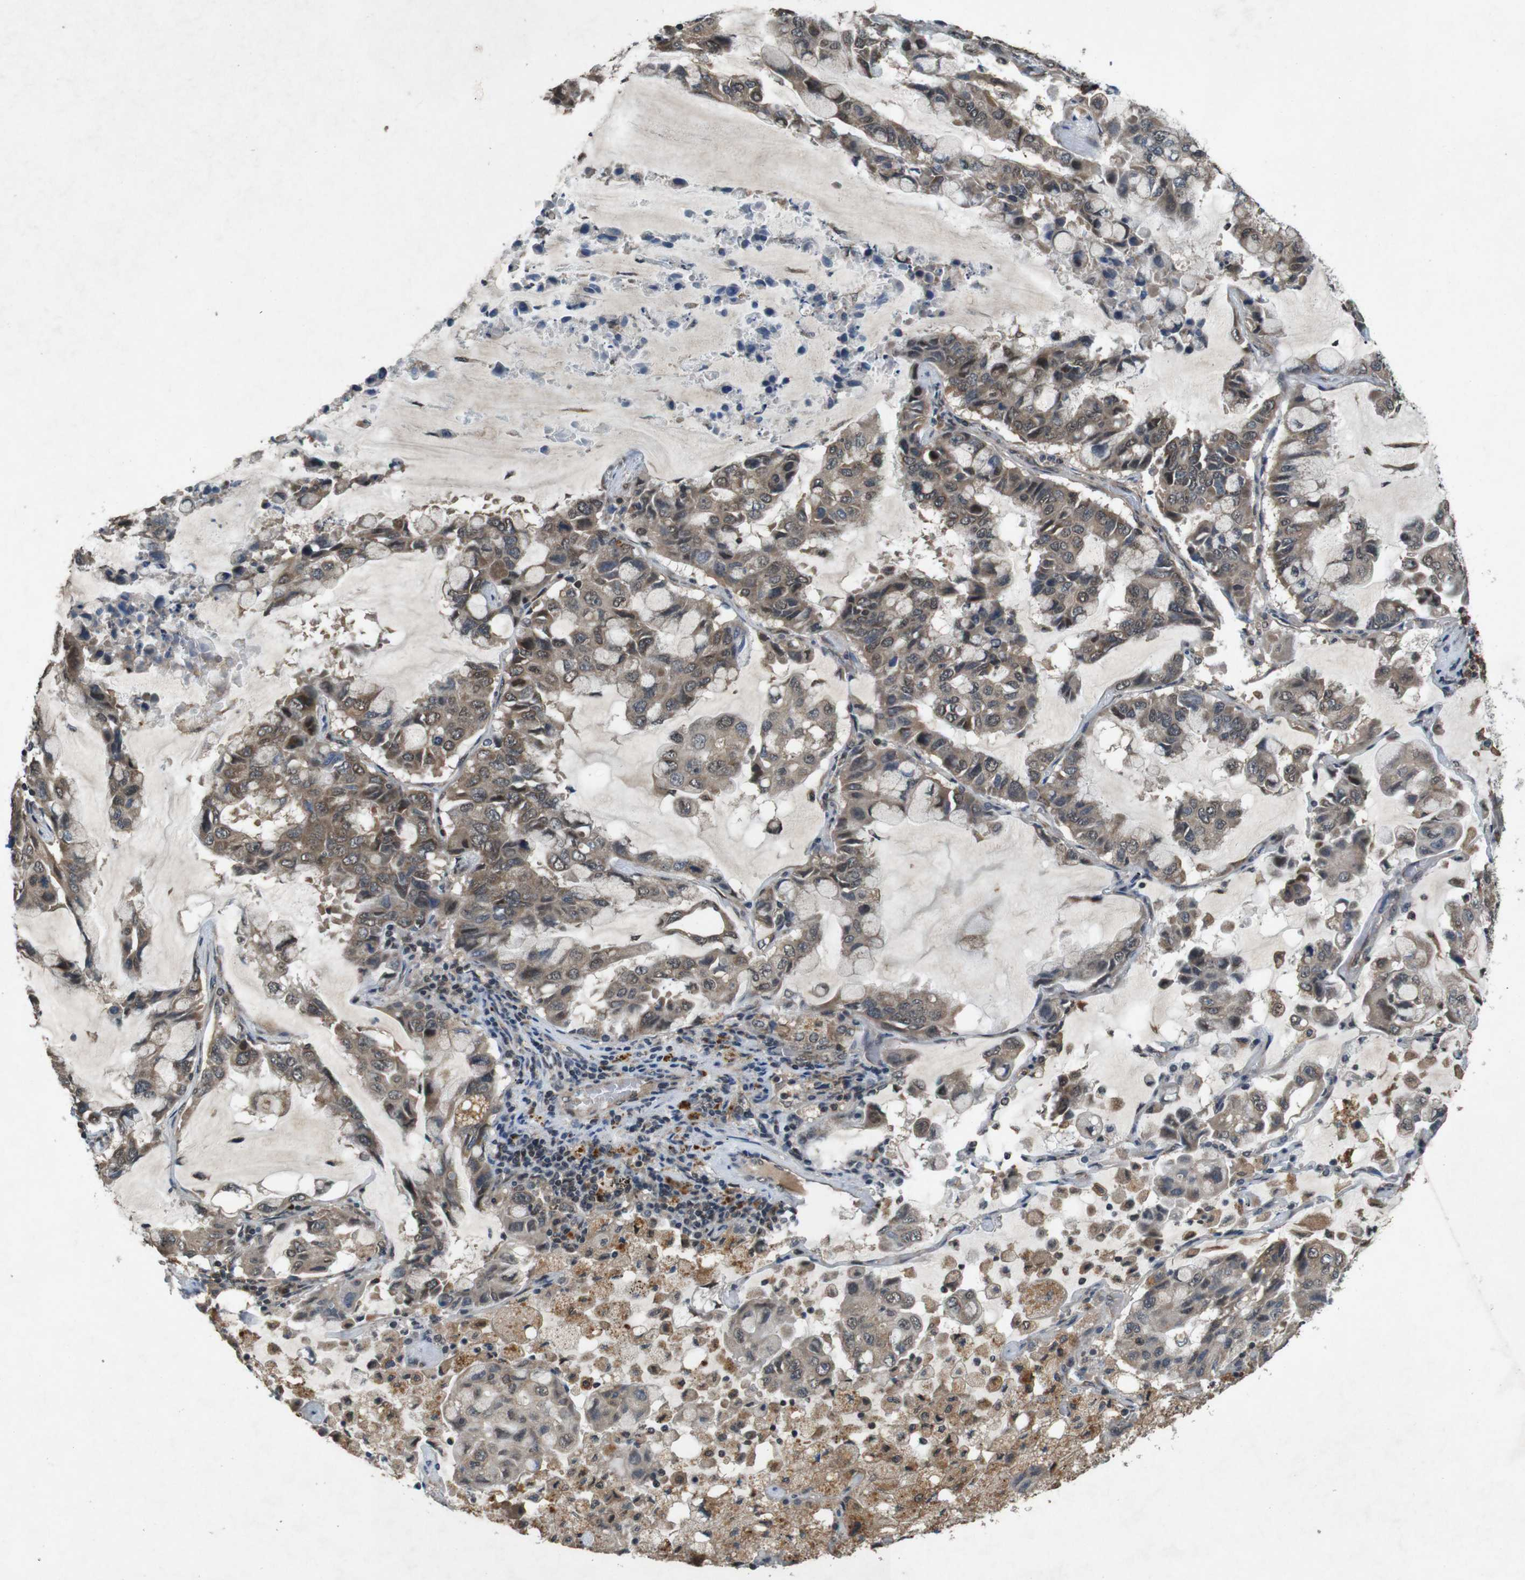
{"staining": {"intensity": "weak", "quantity": ">75%", "location": "cytoplasmic/membranous,nuclear"}, "tissue": "lung cancer", "cell_type": "Tumor cells", "image_type": "cancer", "snomed": [{"axis": "morphology", "description": "Adenocarcinoma, NOS"}, {"axis": "topography", "description": "Lung"}], "caption": "The immunohistochemical stain labels weak cytoplasmic/membranous and nuclear positivity in tumor cells of lung adenocarcinoma tissue.", "gene": "SOCS1", "patient": {"sex": "male", "age": 64}}